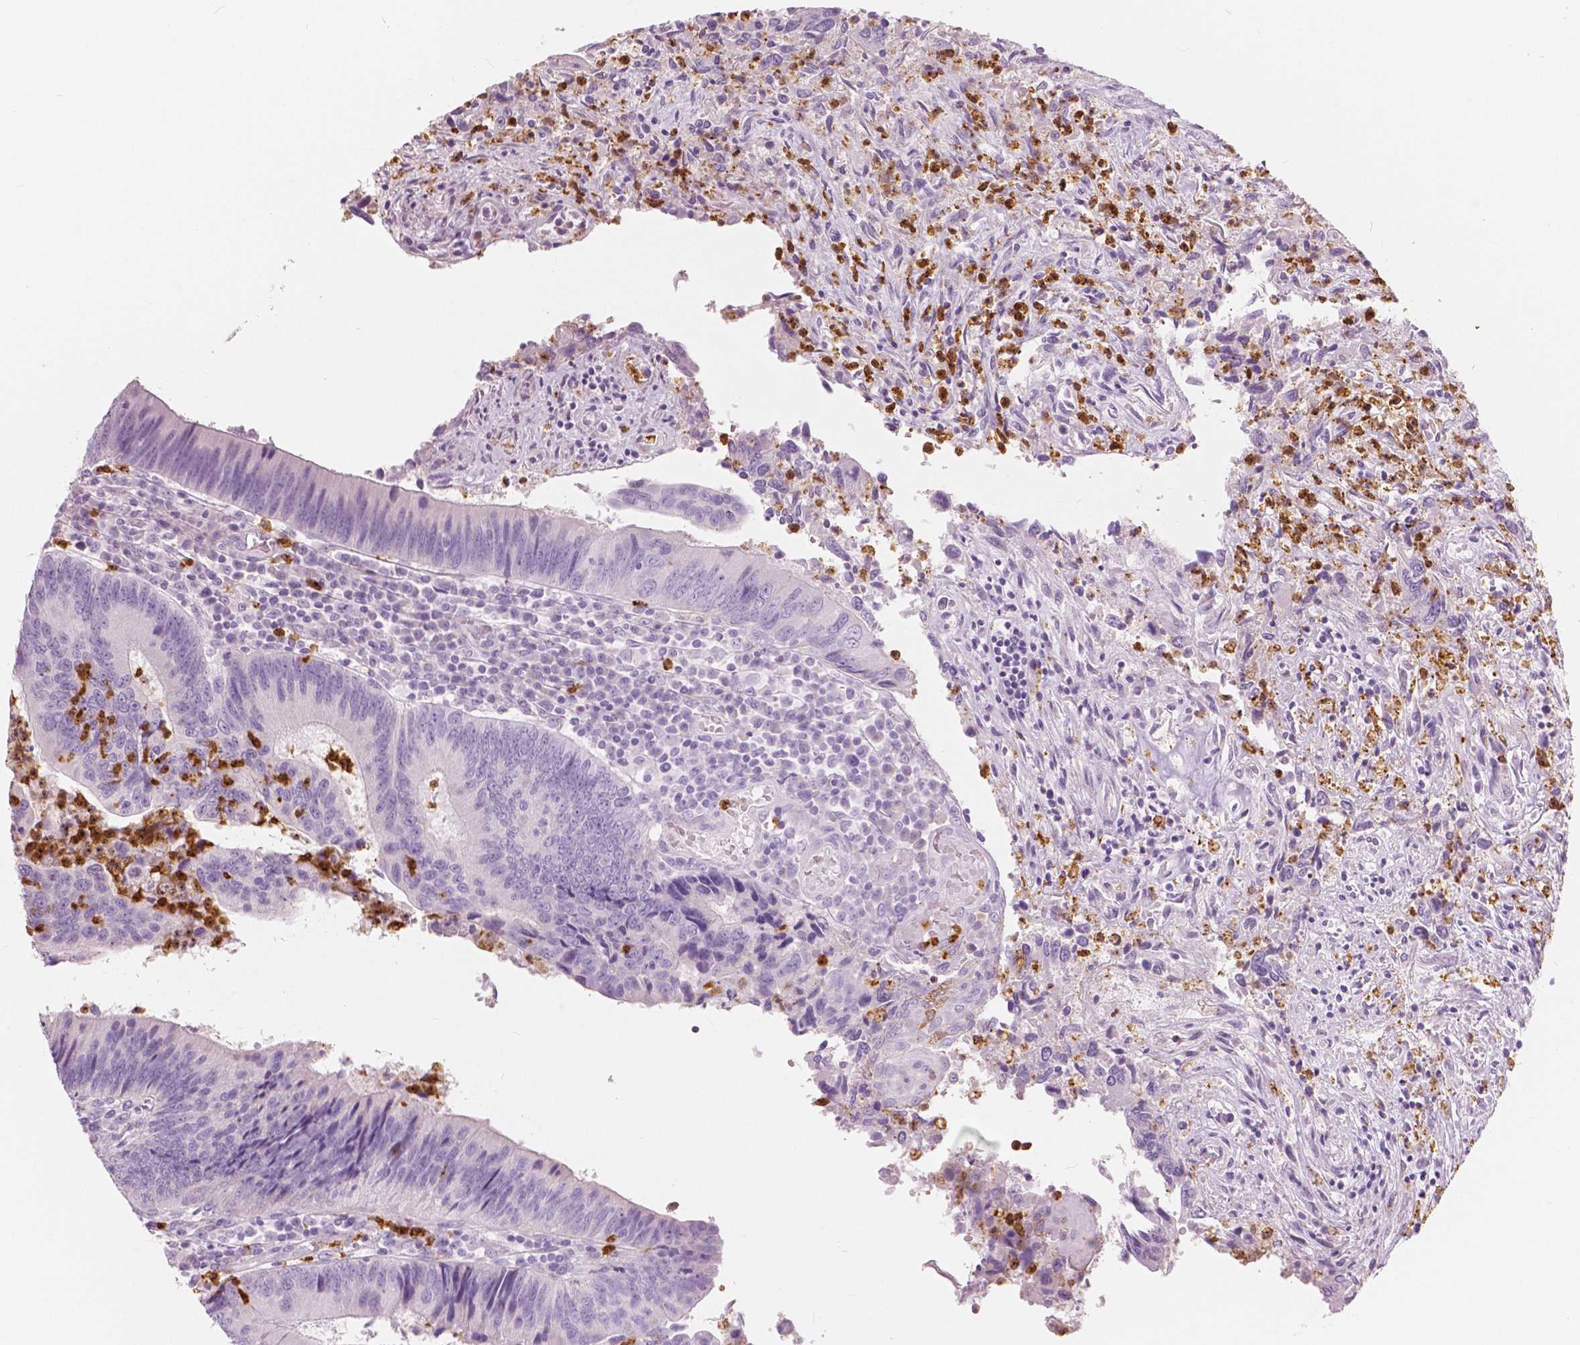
{"staining": {"intensity": "negative", "quantity": "none", "location": "none"}, "tissue": "colorectal cancer", "cell_type": "Tumor cells", "image_type": "cancer", "snomed": [{"axis": "morphology", "description": "Adenocarcinoma, NOS"}, {"axis": "topography", "description": "Colon"}], "caption": "DAB immunohistochemical staining of human colorectal cancer shows no significant staining in tumor cells. Brightfield microscopy of immunohistochemistry (IHC) stained with DAB (3,3'-diaminobenzidine) (brown) and hematoxylin (blue), captured at high magnification.", "gene": "CXCR2", "patient": {"sex": "female", "age": 67}}